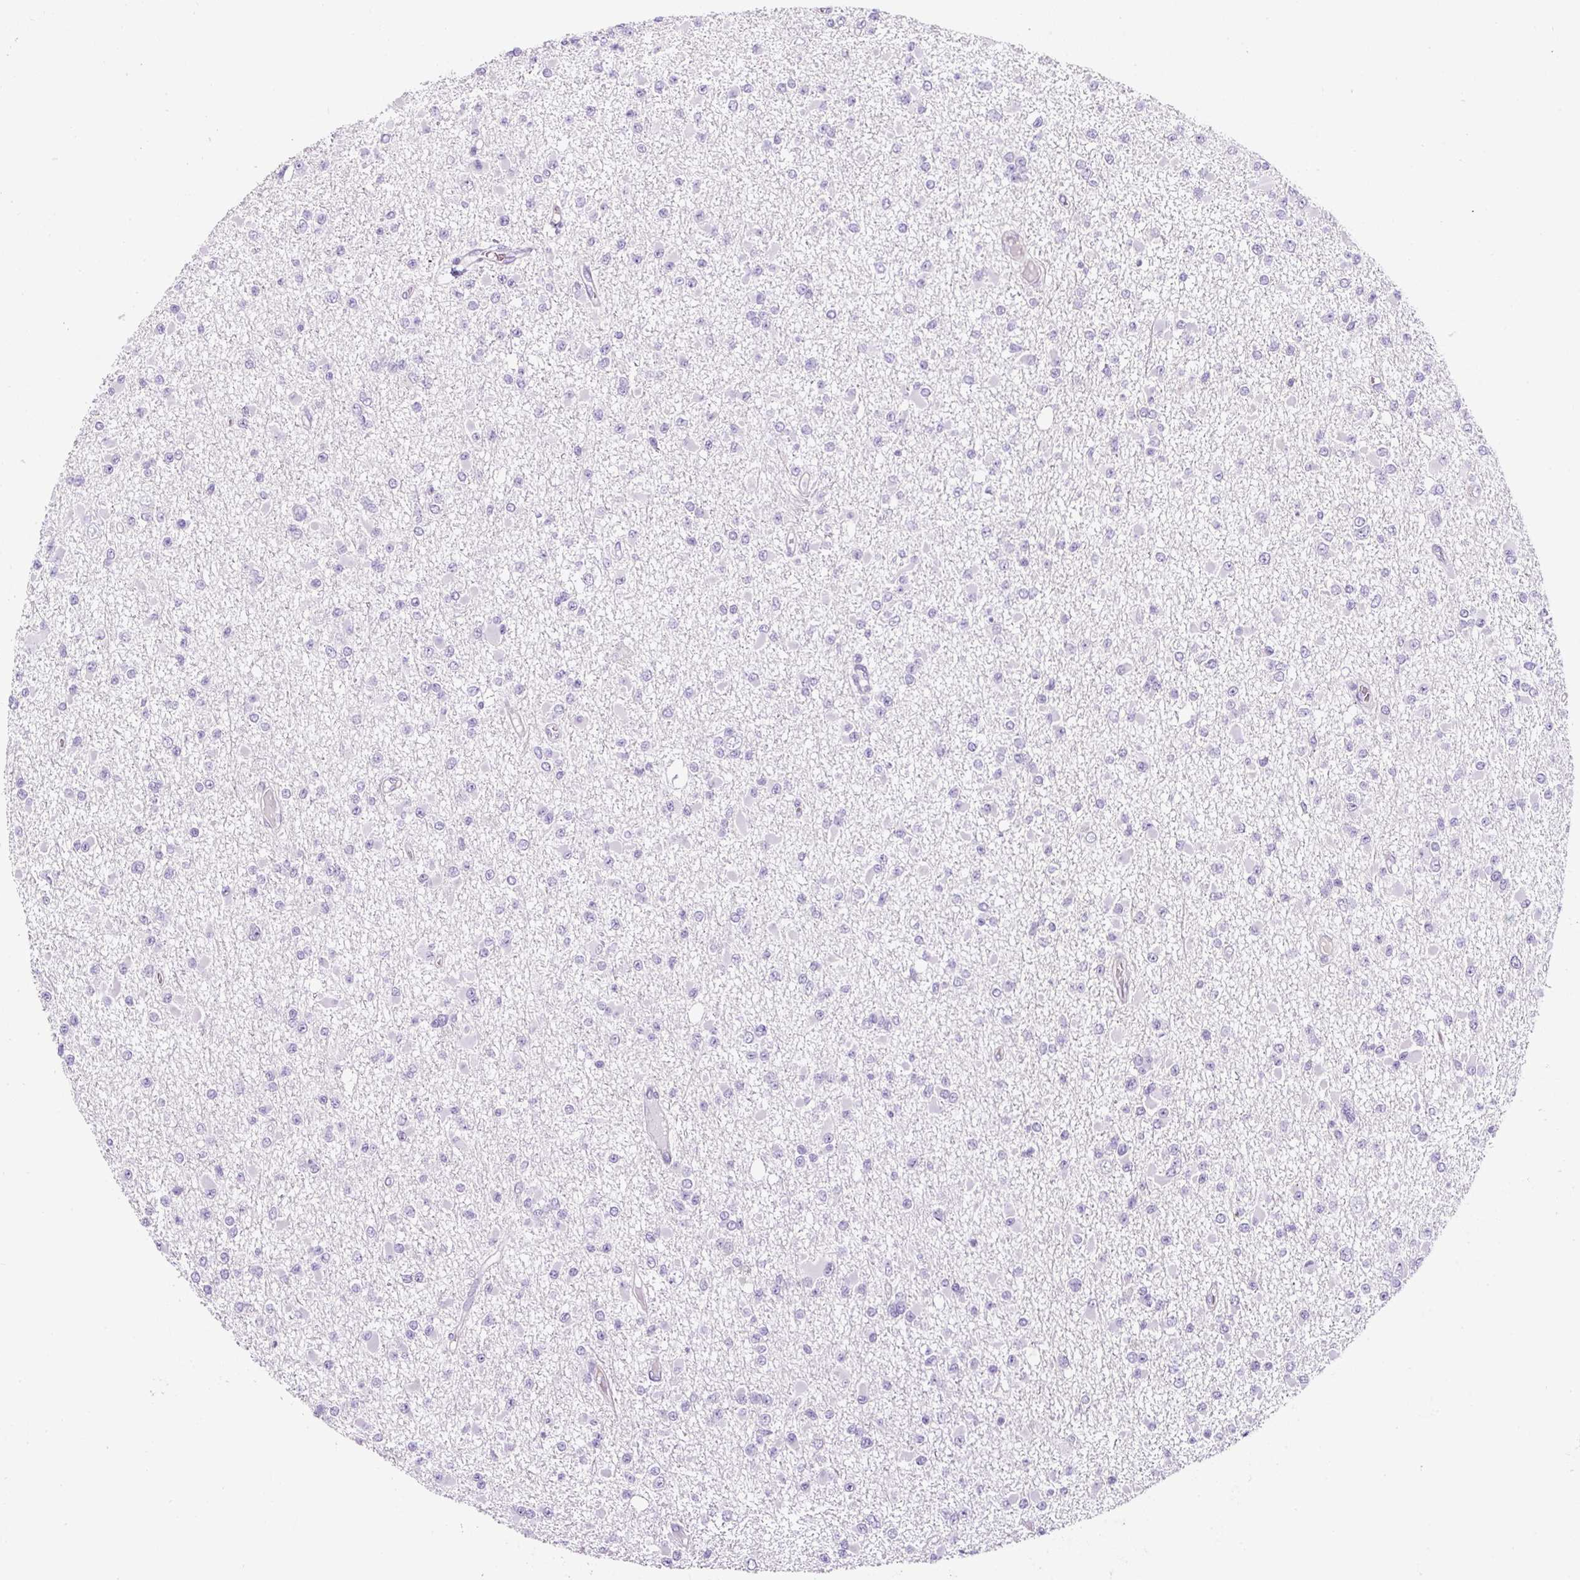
{"staining": {"intensity": "negative", "quantity": "none", "location": "none"}, "tissue": "glioma", "cell_type": "Tumor cells", "image_type": "cancer", "snomed": [{"axis": "morphology", "description": "Glioma, malignant, Low grade"}, {"axis": "topography", "description": "Brain"}], "caption": "This is an immunohistochemistry micrograph of glioma. There is no expression in tumor cells.", "gene": "OR14A2", "patient": {"sex": "female", "age": 22}}